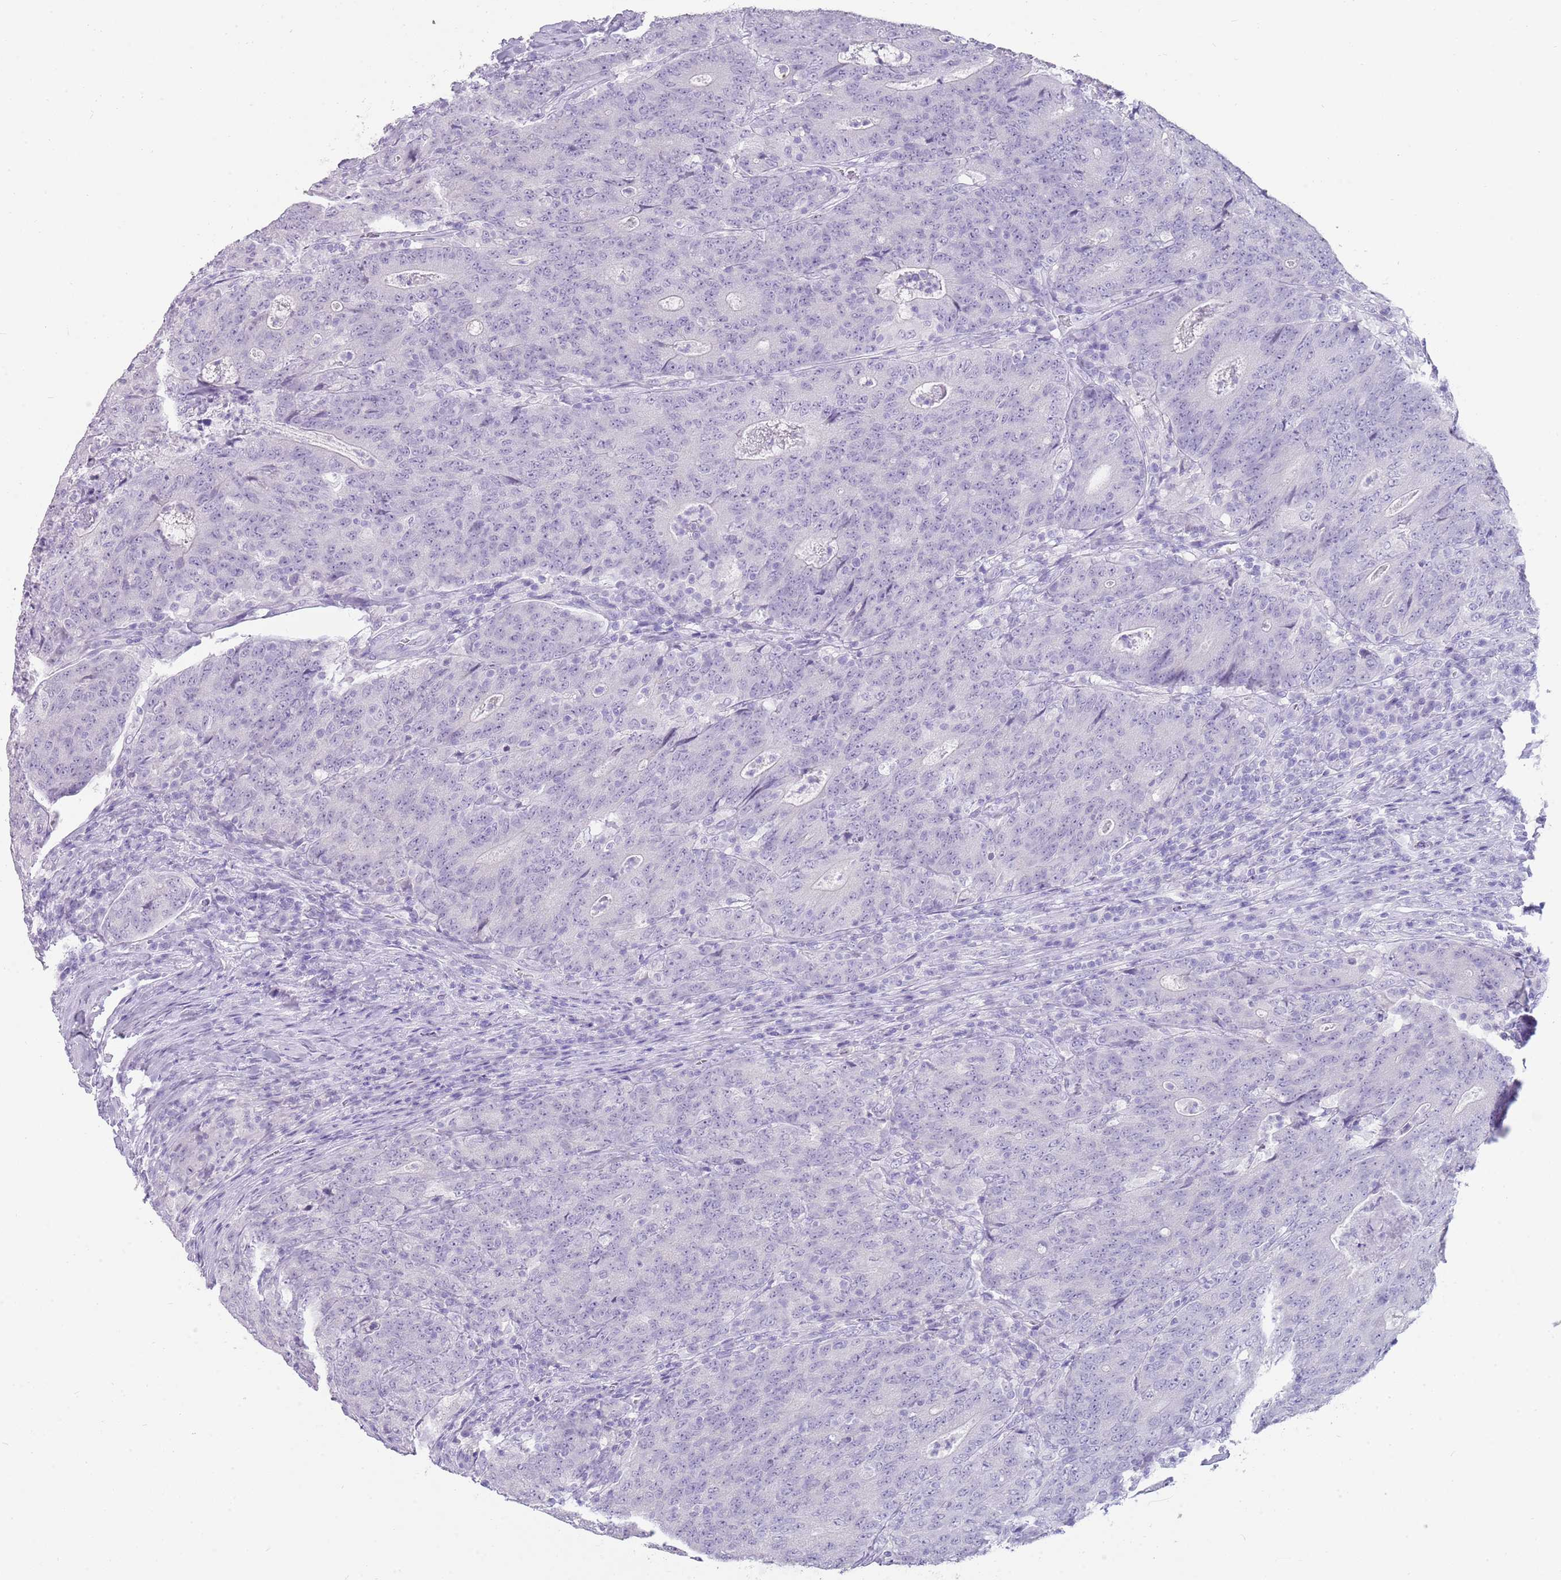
{"staining": {"intensity": "negative", "quantity": "none", "location": "none"}, "tissue": "colorectal cancer", "cell_type": "Tumor cells", "image_type": "cancer", "snomed": [{"axis": "morphology", "description": "Adenocarcinoma, NOS"}, {"axis": "topography", "description": "Colon"}], "caption": "There is no significant expression in tumor cells of colorectal cancer (adenocarcinoma).", "gene": "NBPF3", "patient": {"sex": "female", "age": 75}}